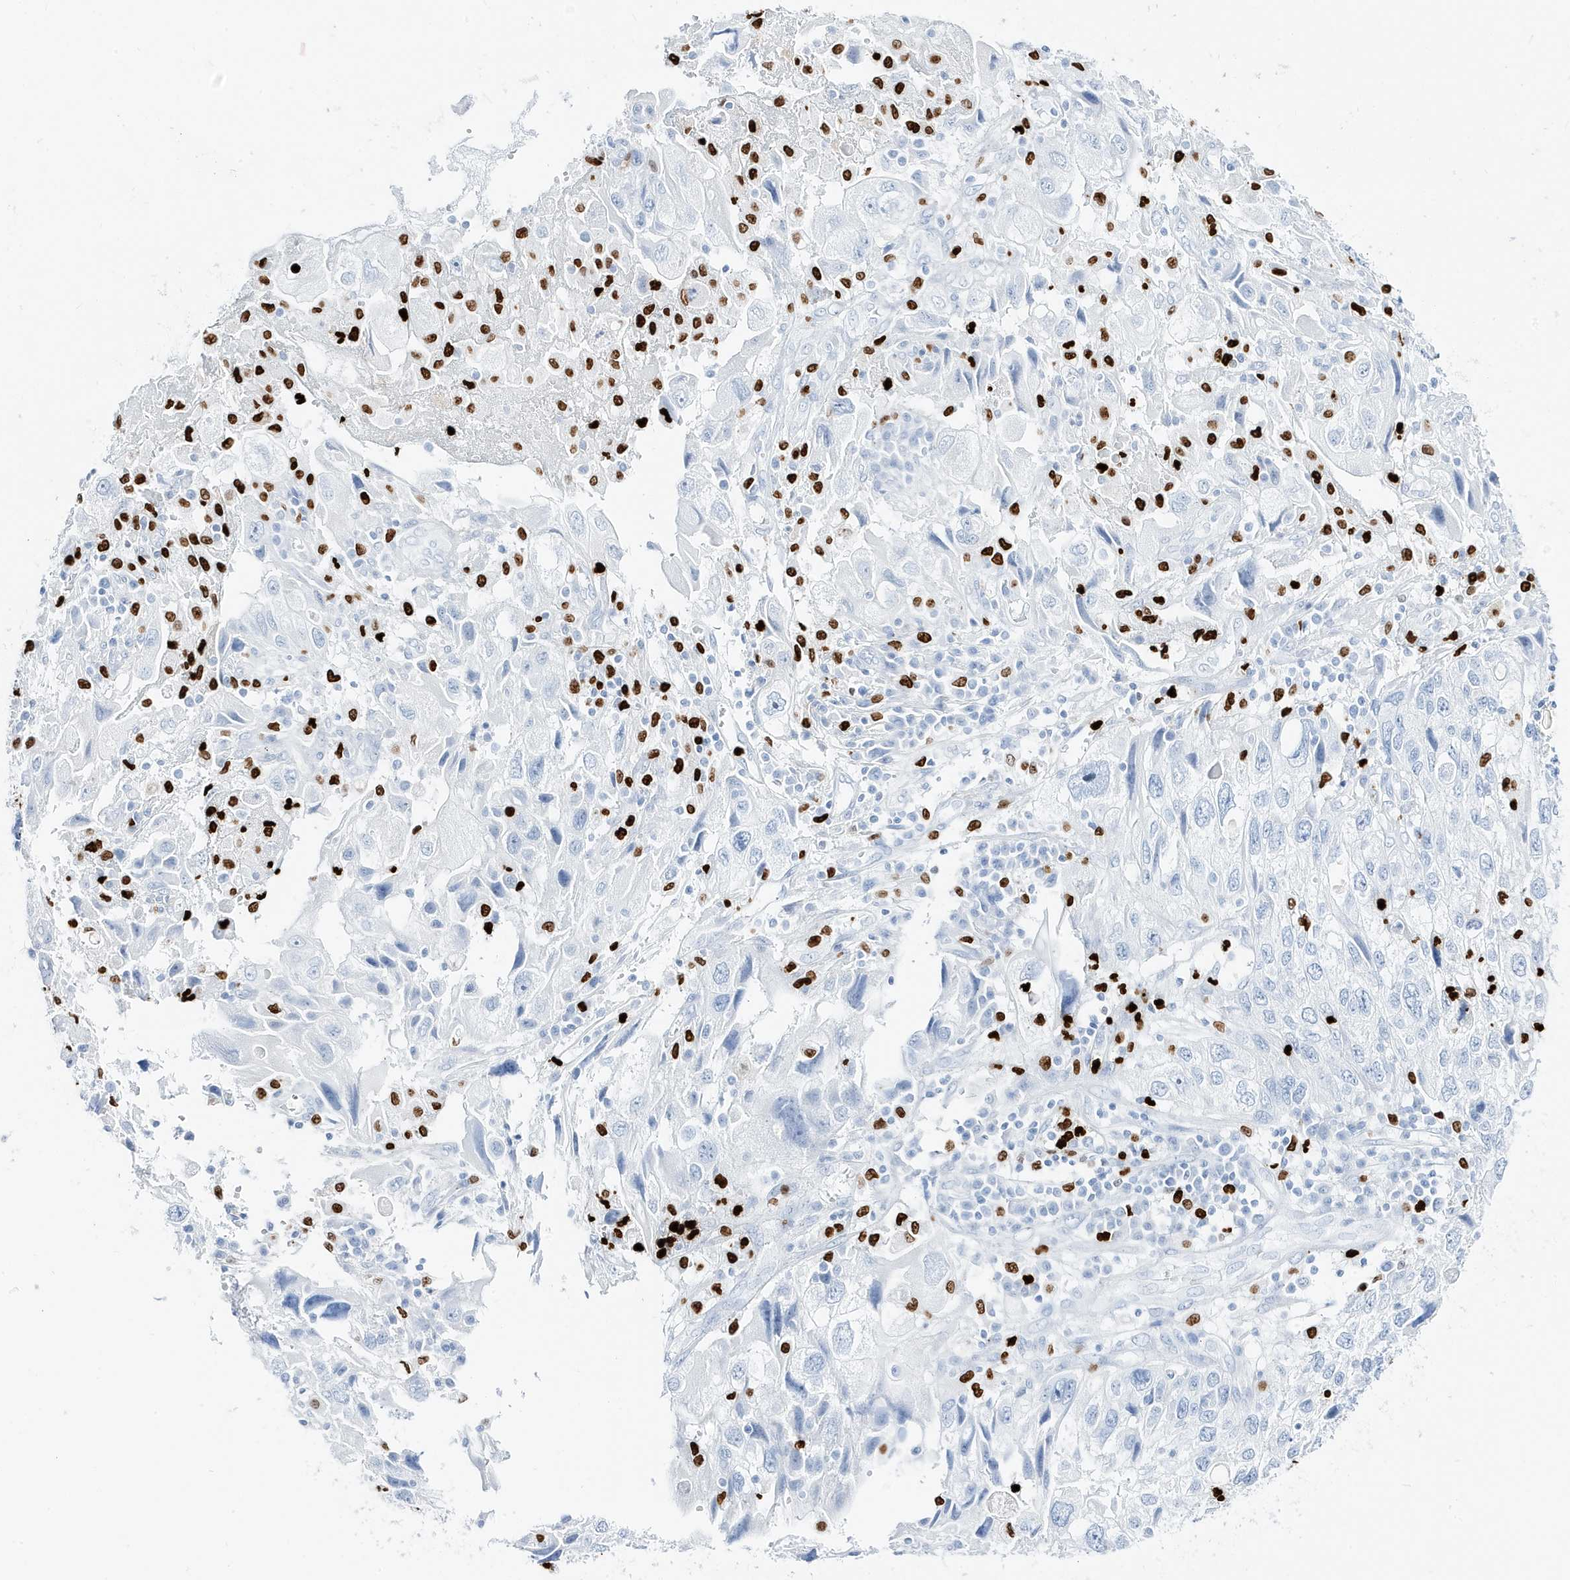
{"staining": {"intensity": "negative", "quantity": "none", "location": "none"}, "tissue": "endometrial cancer", "cell_type": "Tumor cells", "image_type": "cancer", "snomed": [{"axis": "morphology", "description": "Adenocarcinoma, NOS"}, {"axis": "topography", "description": "Endometrium"}], "caption": "High power microscopy micrograph of an immunohistochemistry micrograph of endometrial cancer, revealing no significant positivity in tumor cells.", "gene": "MNDA", "patient": {"sex": "female", "age": 49}}